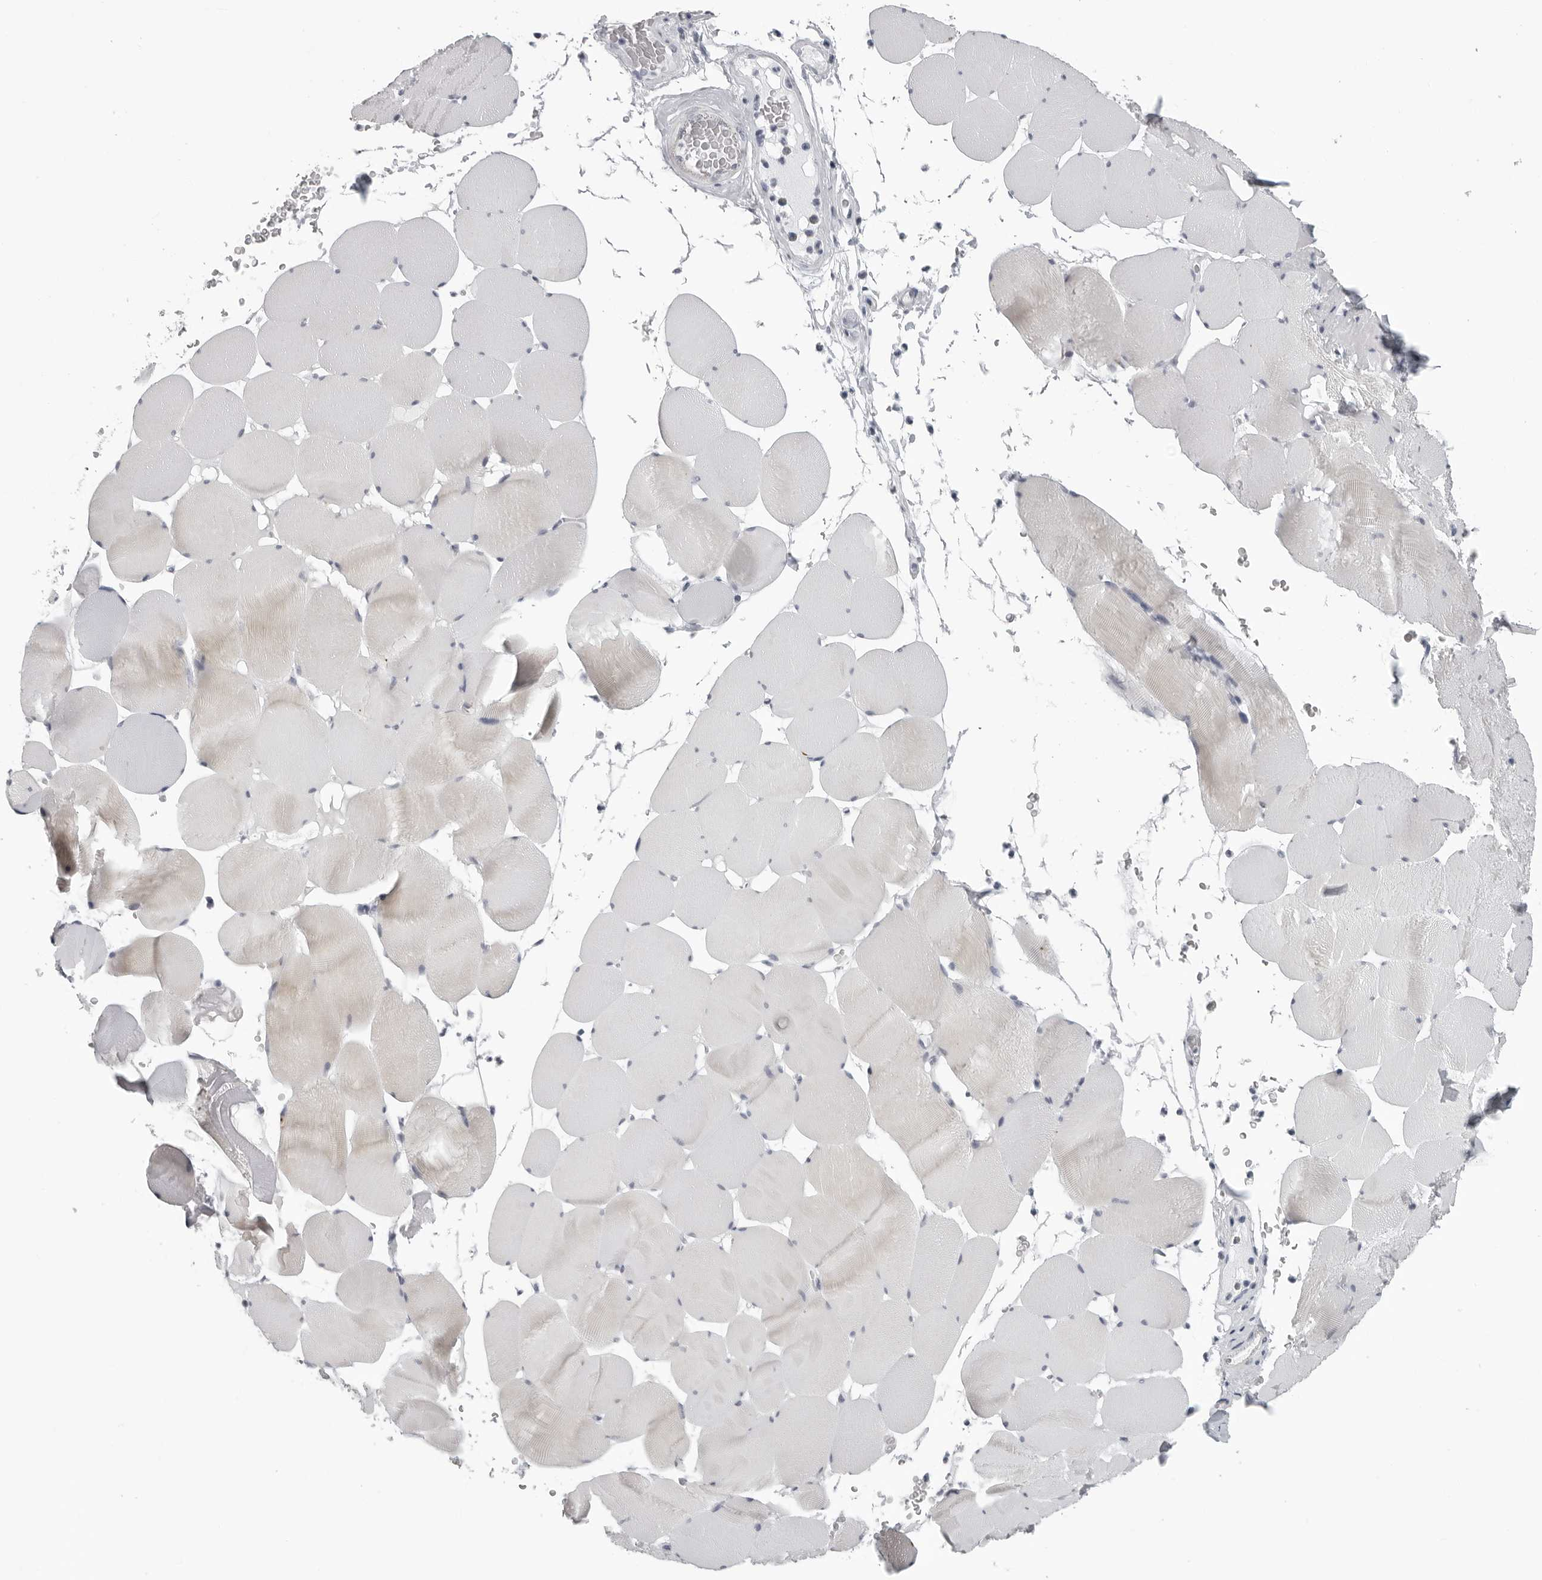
{"staining": {"intensity": "negative", "quantity": "none", "location": "none"}, "tissue": "skeletal muscle", "cell_type": "Myocytes", "image_type": "normal", "snomed": [{"axis": "morphology", "description": "Normal tissue, NOS"}, {"axis": "topography", "description": "Skeletal muscle"}], "caption": "IHC histopathology image of benign skeletal muscle: human skeletal muscle stained with DAB reveals no significant protein staining in myocytes.", "gene": "OPLAH", "patient": {"sex": "male", "age": 62}}